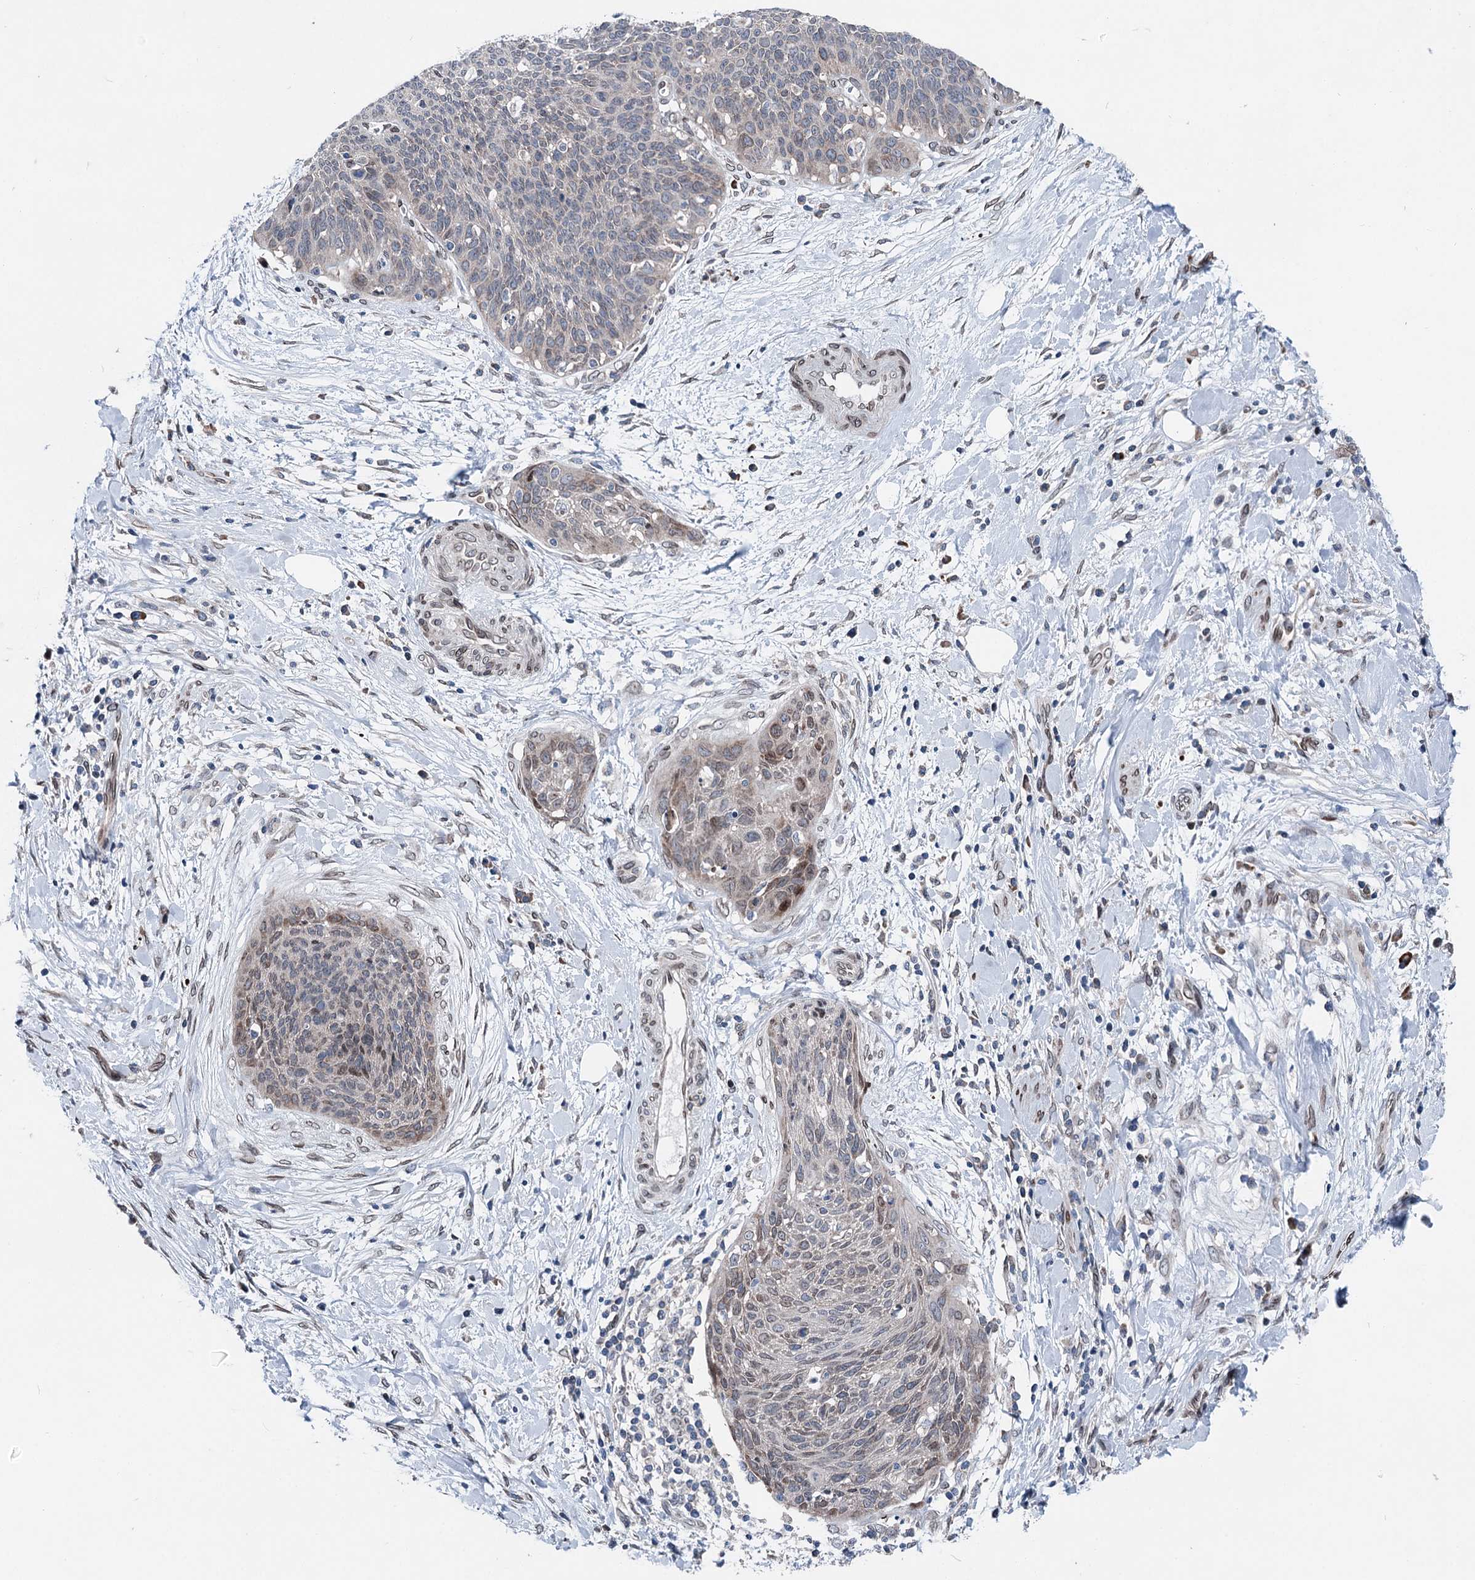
{"staining": {"intensity": "weak", "quantity": "<25%", "location": "cytoplasmic/membranous,nuclear"}, "tissue": "cervical cancer", "cell_type": "Tumor cells", "image_type": "cancer", "snomed": [{"axis": "morphology", "description": "Squamous cell carcinoma, NOS"}, {"axis": "topography", "description": "Cervix"}], "caption": "A histopathology image of human cervical cancer is negative for staining in tumor cells.", "gene": "MRPL14", "patient": {"sex": "female", "age": 55}}